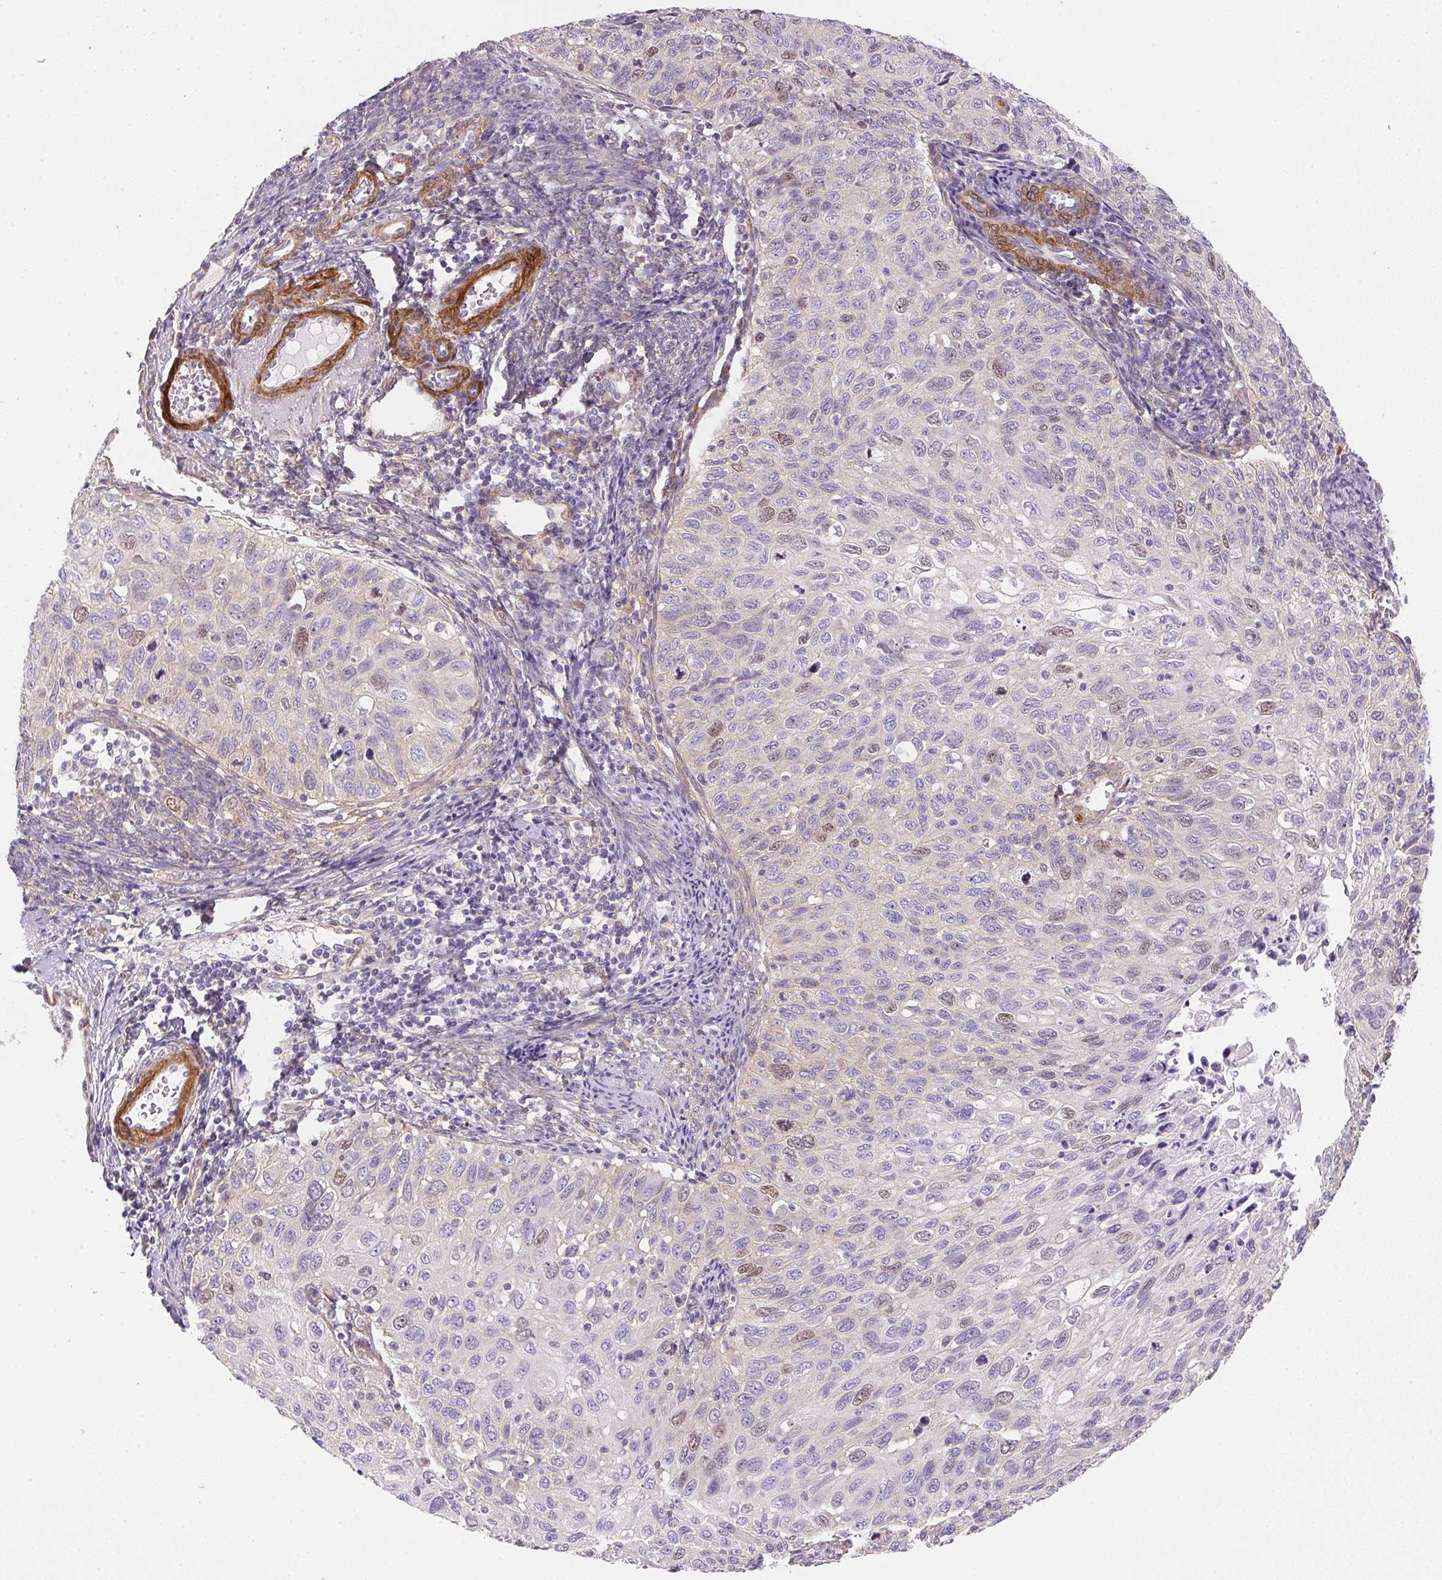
{"staining": {"intensity": "negative", "quantity": "none", "location": "none"}, "tissue": "cervical cancer", "cell_type": "Tumor cells", "image_type": "cancer", "snomed": [{"axis": "morphology", "description": "Squamous cell carcinoma, NOS"}, {"axis": "topography", "description": "Cervix"}], "caption": "Cervical cancer (squamous cell carcinoma) stained for a protein using immunohistochemistry (IHC) shows no expression tumor cells.", "gene": "SMTN", "patient": {"sex": "female", "age": 70}}